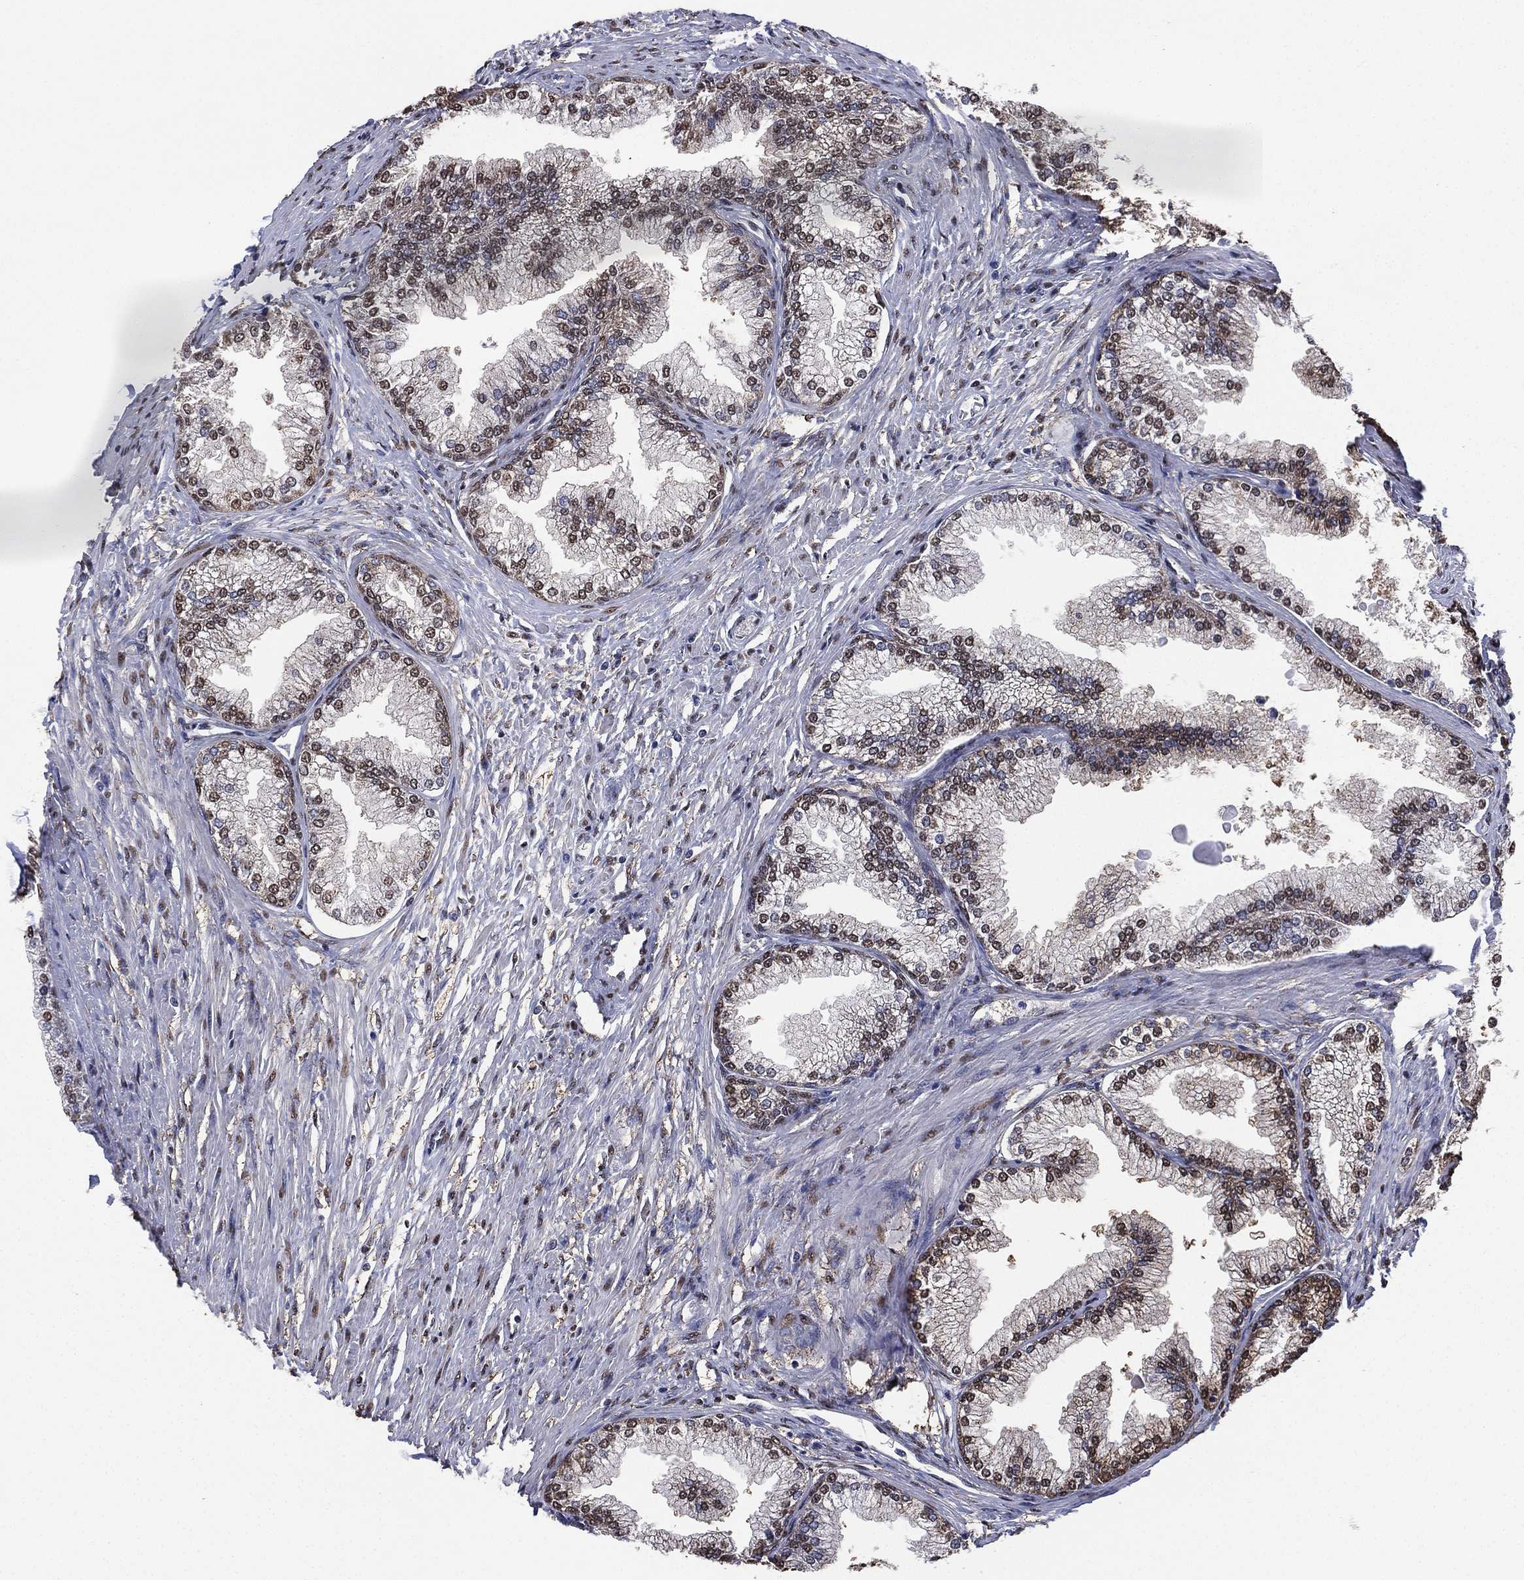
{"staining": {"intensity": "weak", "quantity": "25%-75%", "location": "cytoplasmic/membranous,nuclear"}, "tissue": "prostate", "cell_type": "Glandular cells", "image_type": "normal", "snomed": [{"axis": "morphology", "description": "Normal tissue, NOS"}, {"axis": "topography", "description": "Prostate"}], "caption": "Immunohistochemistry (IHC) image of normal prostate stained for a protein (brown), which reveals low levels of weak cytoplasmic/membranous,nuclear positivity in approximately 25%-75% of glandular cells.", "gene": "ALDH7A1", "patient": {"sex": "male", "age": 72}}